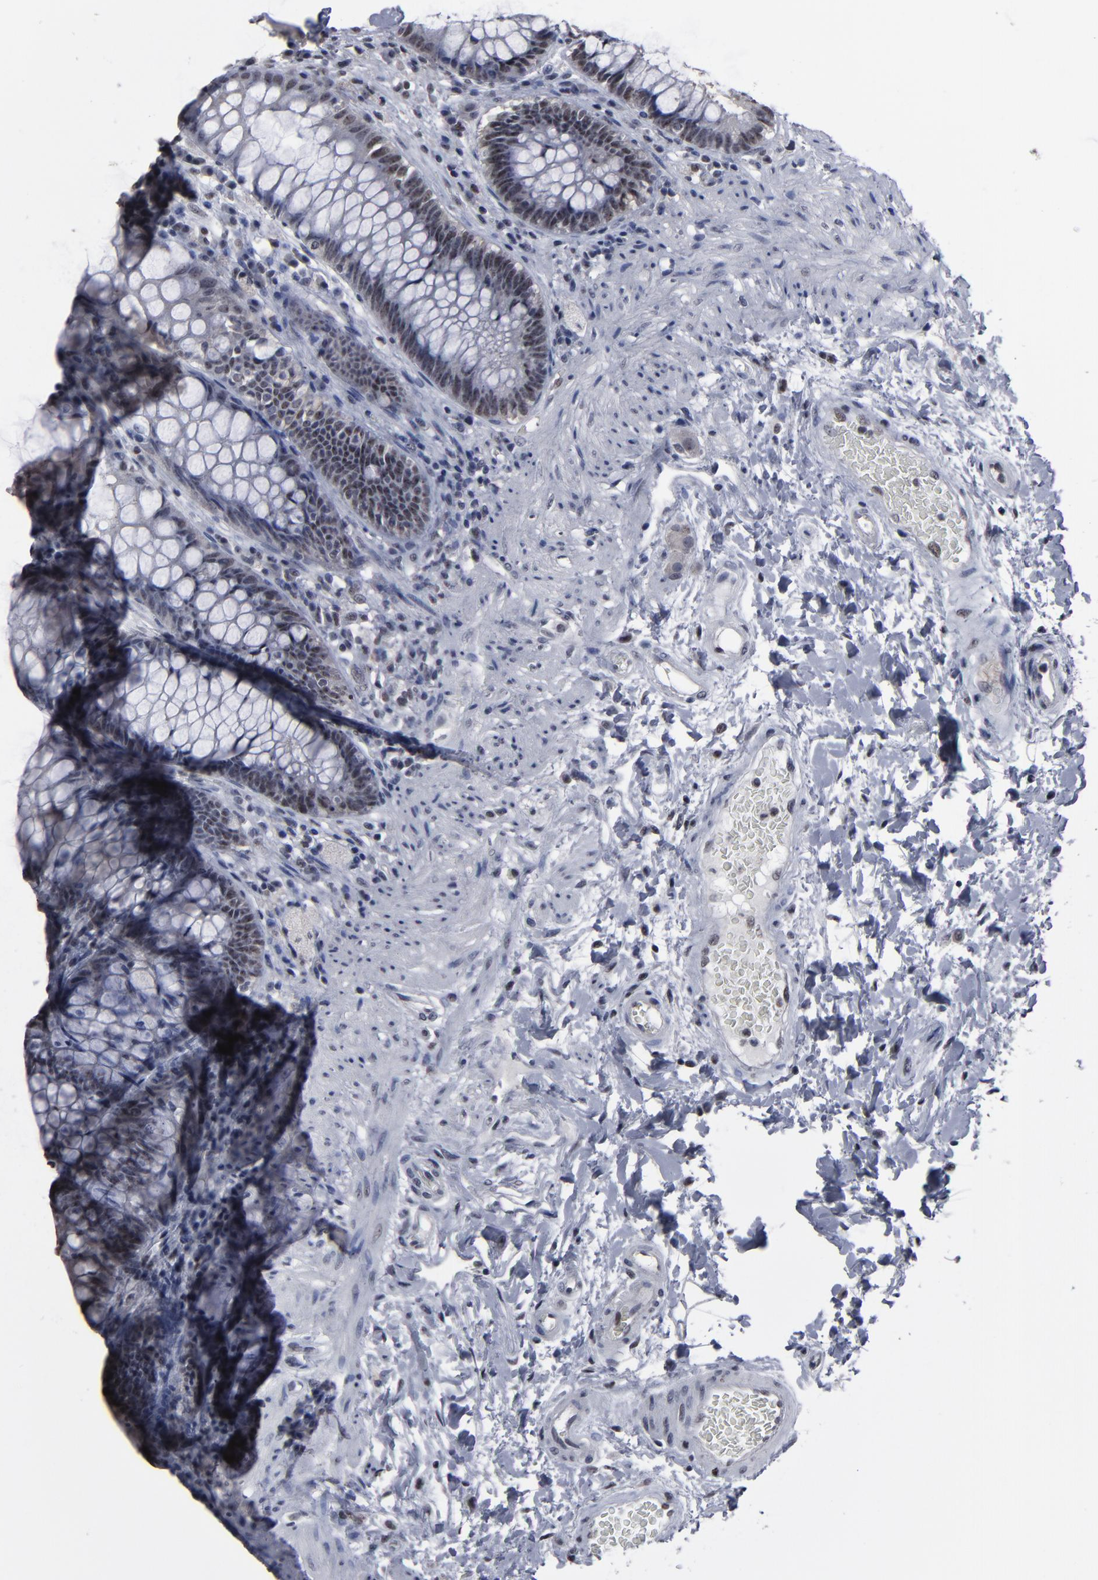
{"staining": {"intensity": "moderate", "quantity": "25%-75%", "location": "nuclear"}, "tissue": "rectum", "cell_type": "Glandular cells", "image_type": "normal", "snomed": [{"axis": "morphology", "description": "Normal tissue, NOS"}, {"axis": "topography", "description": "Rectum"}], "caption": "Protein staining of normal rectum demonstrates moderate nuclear staining in about 25%-75% of glandular cells.", "gene": "SSRP1", "patient": {"sex": "female", "age": 46}}